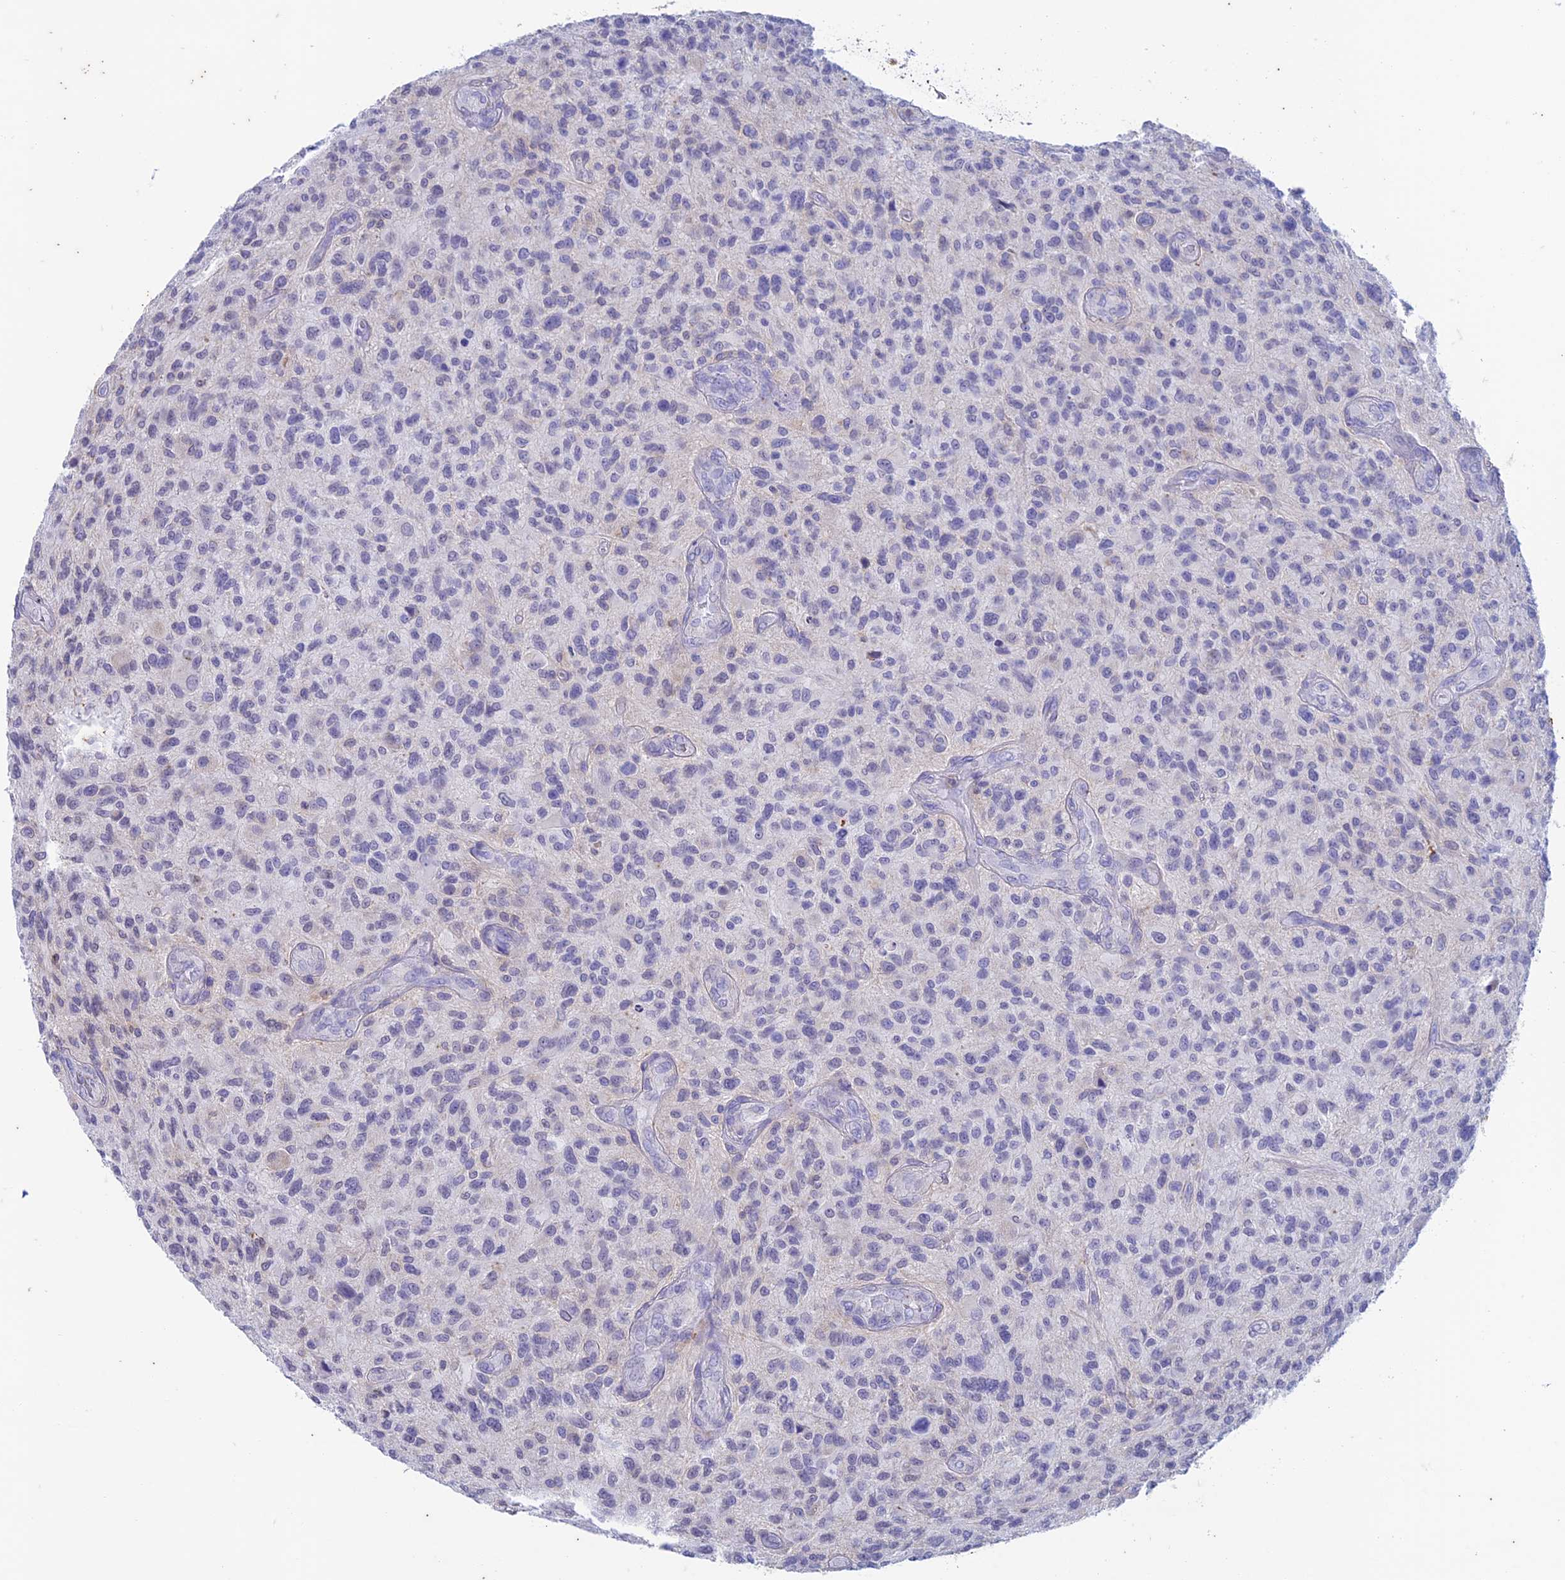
{"staining": {"intensity": "negative", "quantity": "none", "location": "none"}, "tissue": "glioma", "cell_type": "Tumor cells", "image_type": "cancer", "snomed": [{"axis": "morphology", "description": "Glioma, malignant, High grade"}, {"axis": "topography", "description": "Brain"}], "caption": "The IHC histopathology image has no significant staining in tumor cells of malignant glioma (high-grade) tissue. (IHC, brightfield microscopy, high magnification).", "gene": "FGF7", "patient": {"sex": "male", "age": 47}}